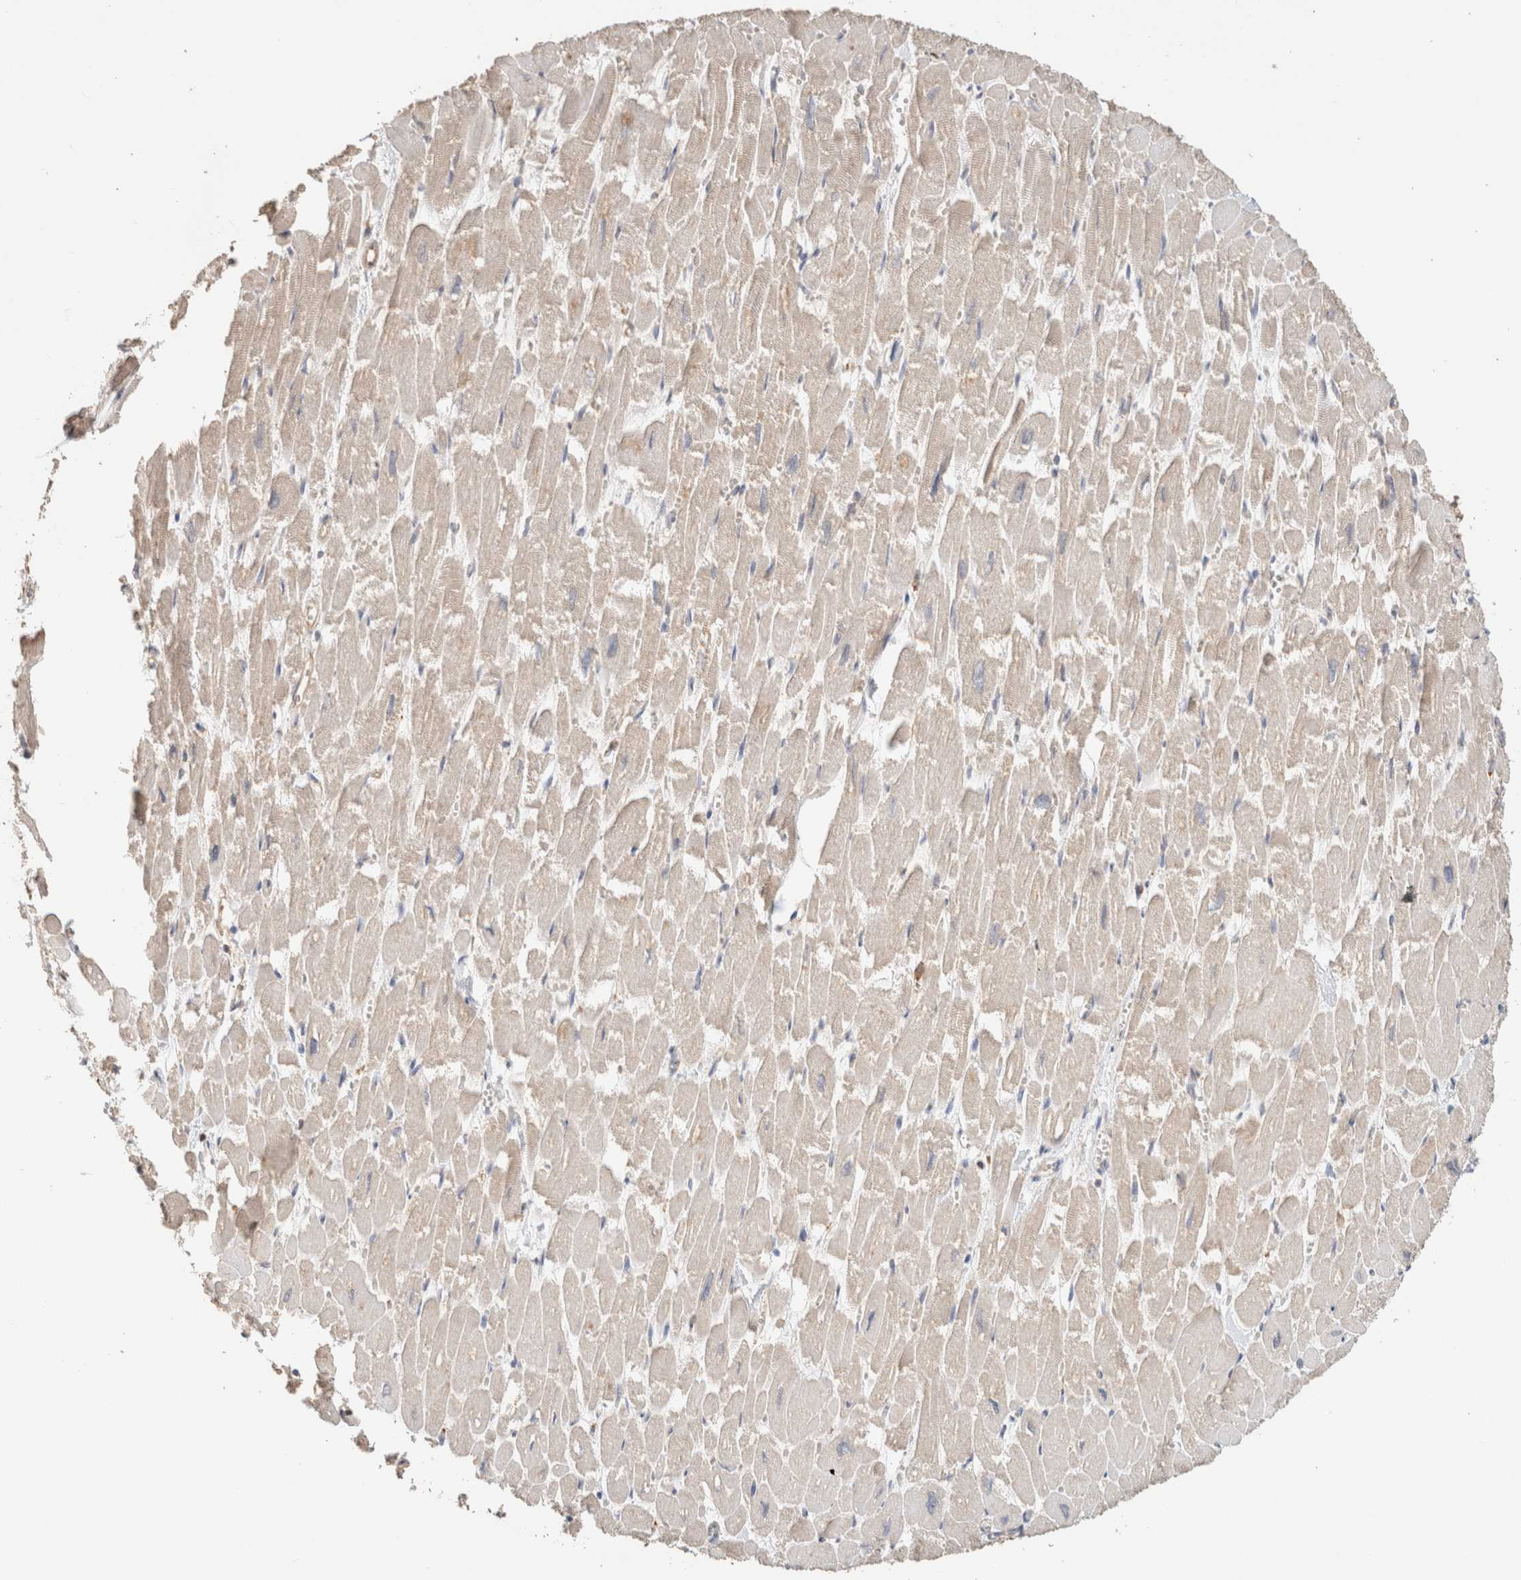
{"staining": {"intensity": "moderate", "quantity": ">75%", "location": "cytoplasmic/membranous"}, "tissue": "heart muscle", "cell_type": "Cardiomyocytes", "image_type": "normal", "snomed": [{"axis": "morphology", "description": "Normal tissue, NOS"}, {"axis": "topography", "description": "Heart"}], "caption": "Immunohistochemical staining of benign human heart muscle reveals moderate cytoplasmic/membranous protein positivity in approximately >75% of cardiomyocytes. (IHC, brightfield microscopy, high magnification).", "gene": "CFAP418", "patient": {"sex": "male", "age": 54}}